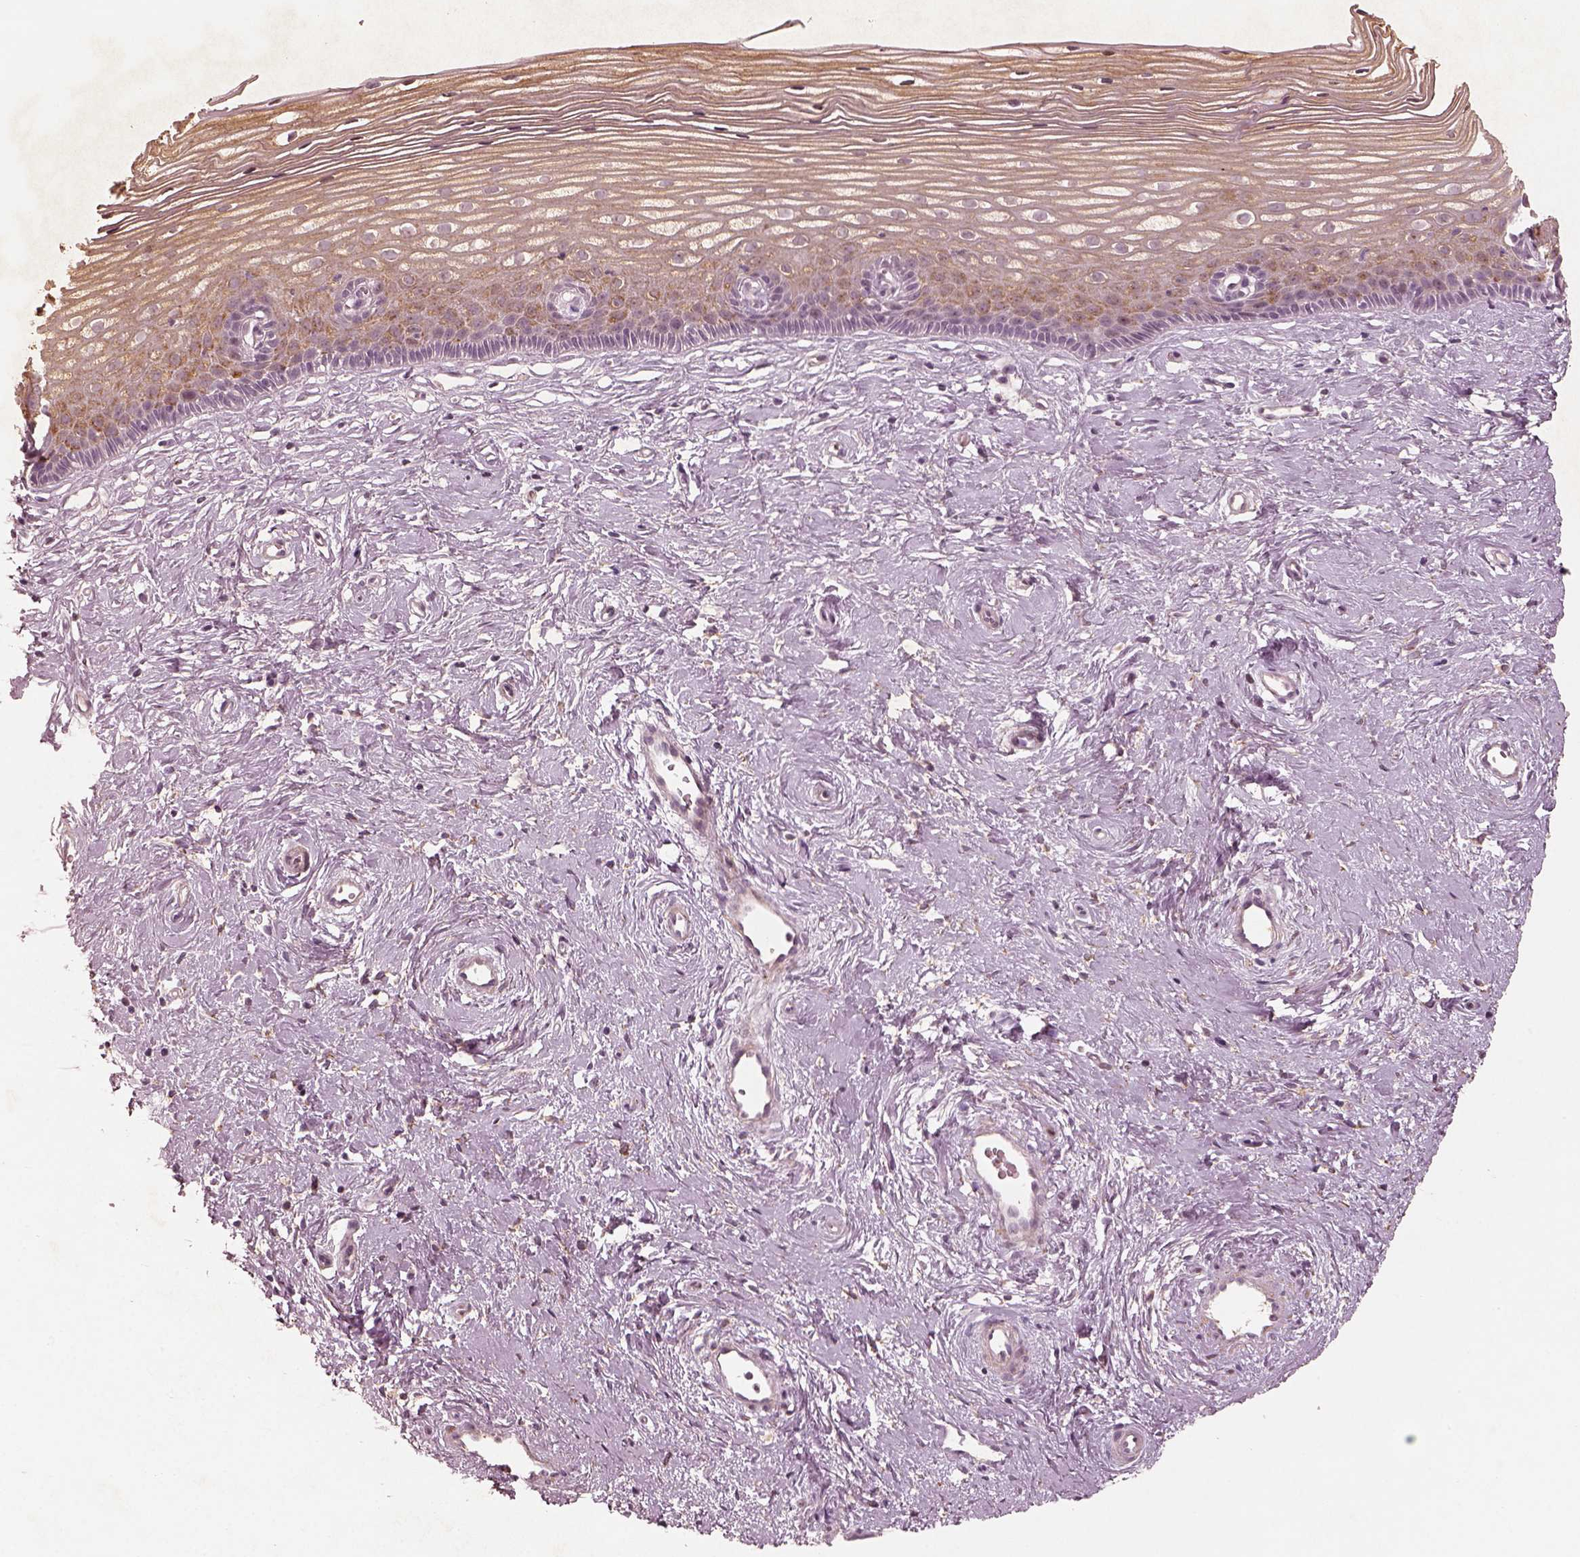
{"staining": {"intensity": "negative", "quantity": "none", "location": "none"}, "tissue": "cervix", "cell_type": "Glandular cells", "image_type": "normal", "snomed": [{"axis": "morphology", "description": "Normal tissue, NOS"}, {"axis": "topography", "description": "Cervix"}], "caption": "Glandular cells show no significant protein positivity in normal cervix. (DAB (3,3'-diaminobenzidine) immunohistochemistry (IHC) visualized using brightfield microscopy, high magnification).", "gene": "MADCAM1", "patient": {"sex": "female", "age": 40}}